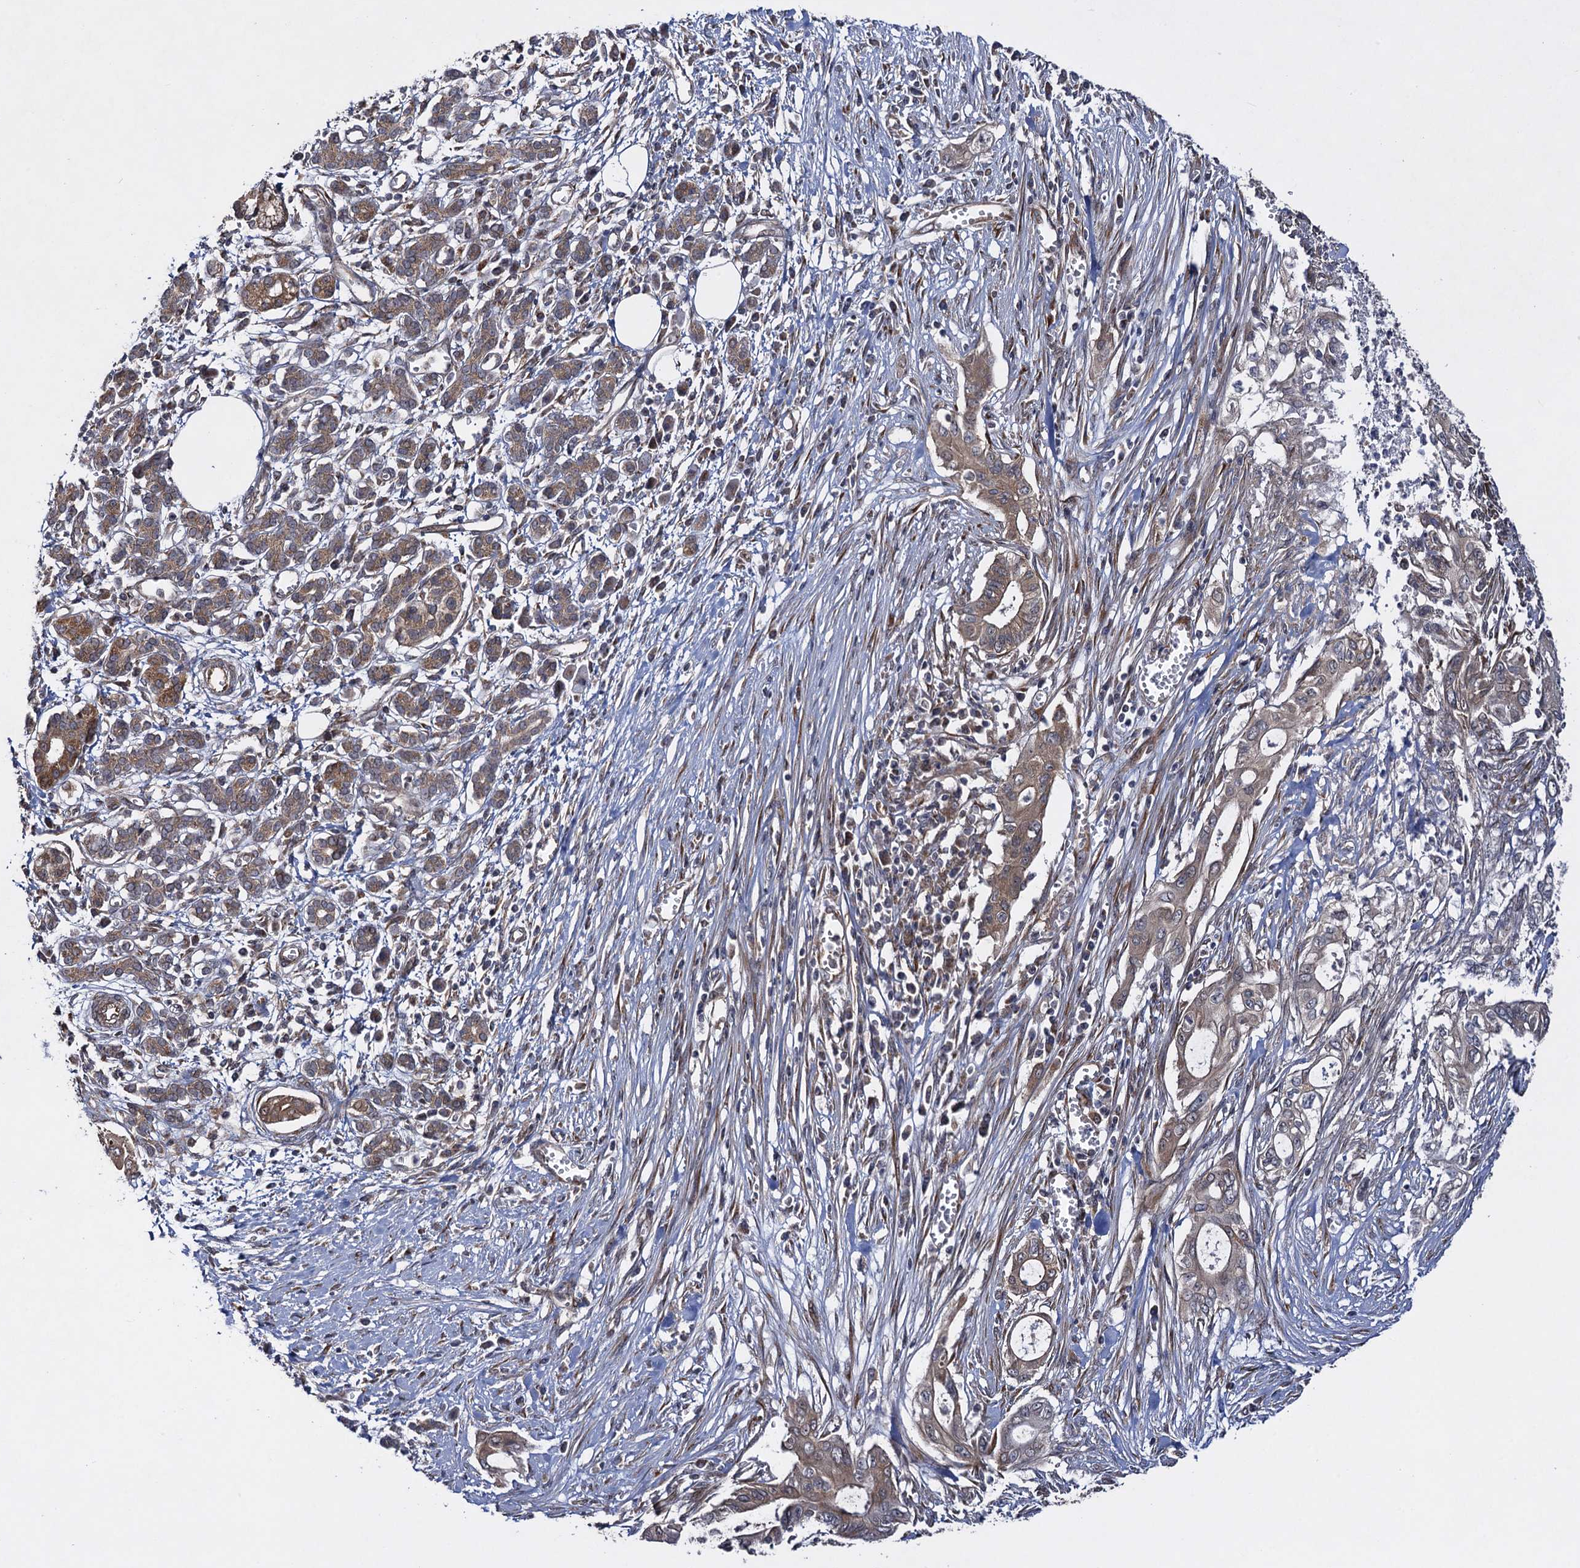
{"staining": {"intensity": "moderate", "quantity": ">75%", "location": "cytoplasmic/membranous"}, "tissue": "pancreatic cancer", "cell_type": "Tumor cells", "image_type": "cancer", "snomed": [{"axis": "morphology", "description": "Adenocarcinoma, NOS"}, {"axis": "topography", "description": "Pancreas"}], "caption": "Human pancreatic cancer (adenocarcinoma) stained with a brown dye exhibits moderate cytoplasmic/membranous positive expression in approximately >75% of tumor cells.", "gene": "HAUS1", "patient": {"sex": "male", "age": 58}}